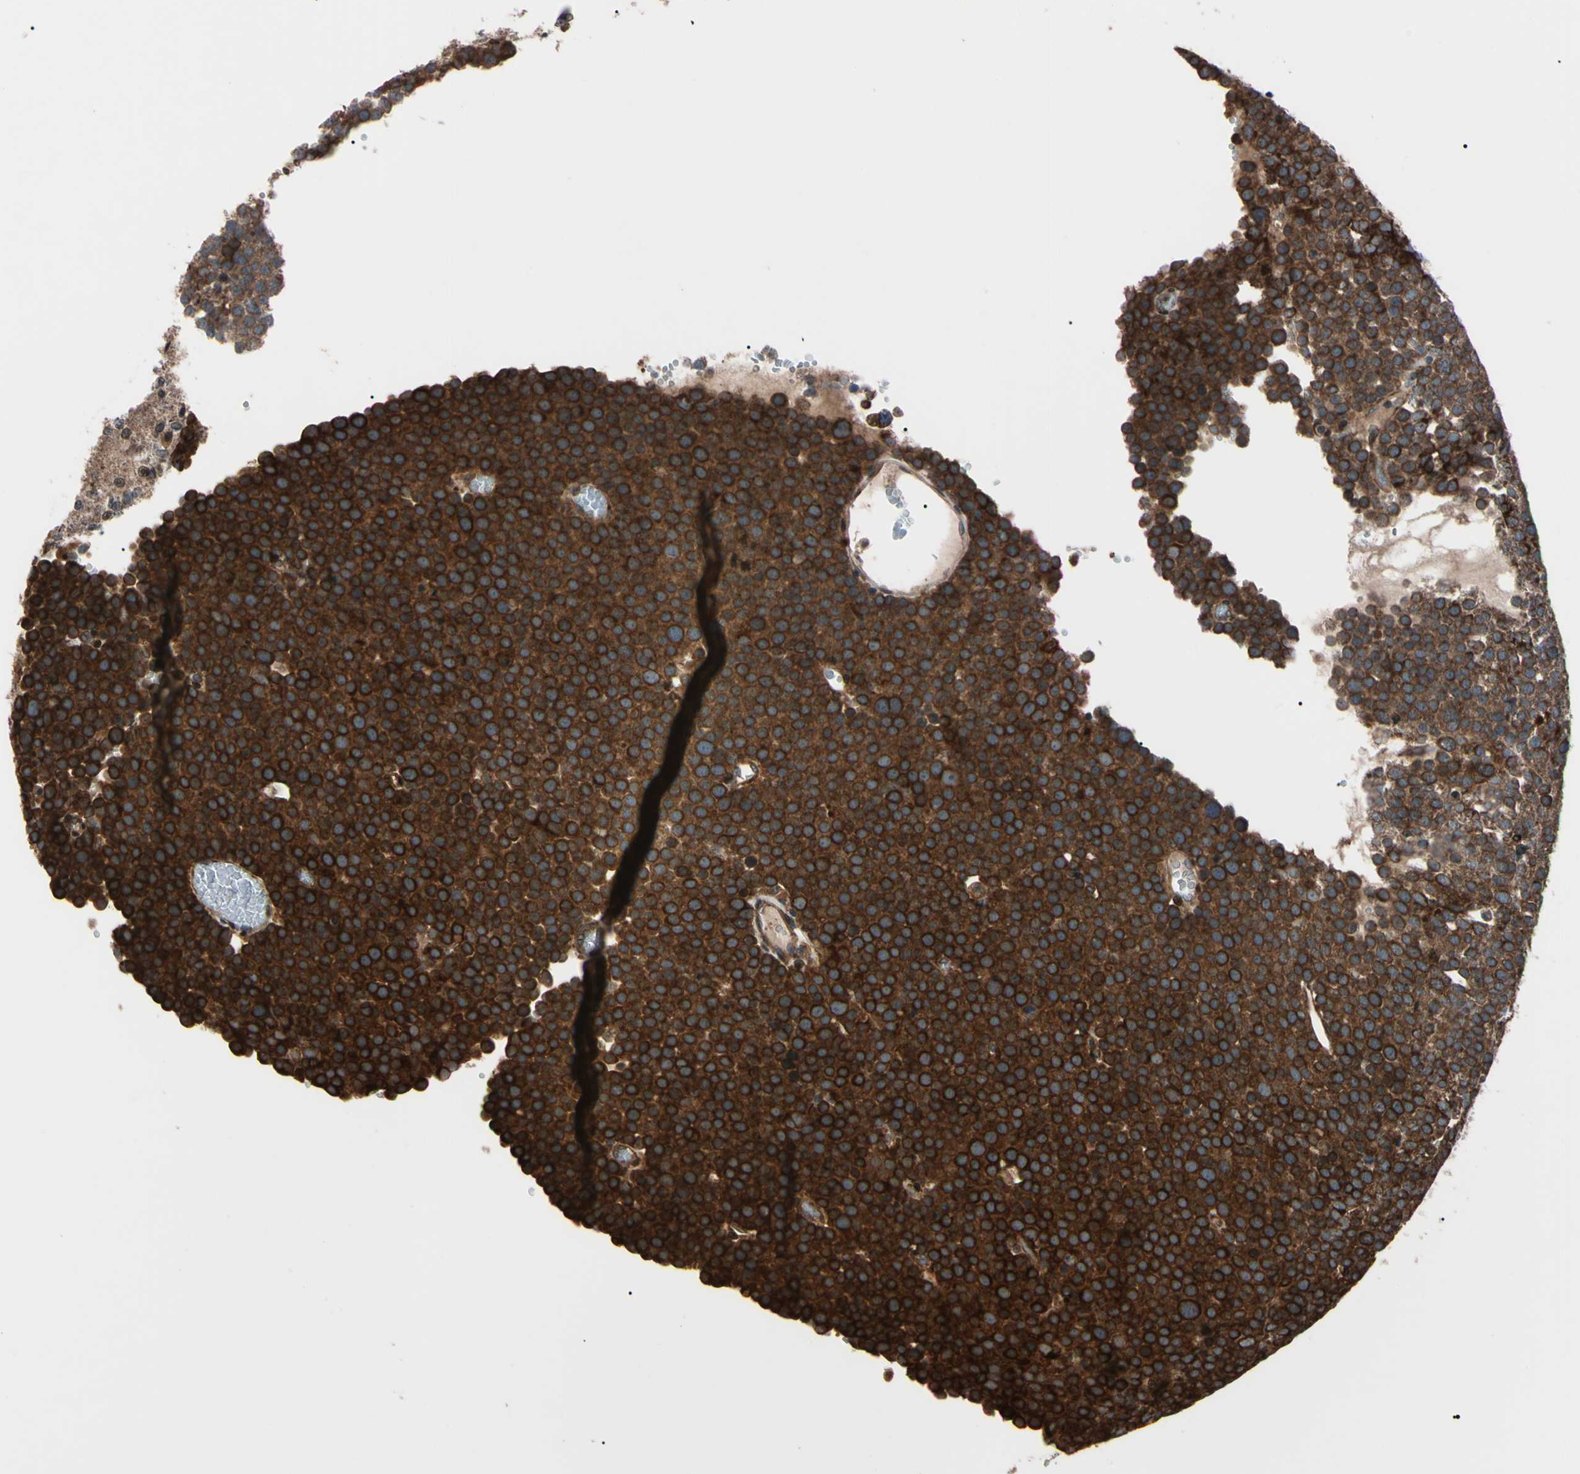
{"staining": {"intensity": "strong", "quantity": ">75%", "location": "cytoplasmic/membranous"}, "tissue": "testis cancer", "cell_type": "Tumor cells", "image_type": "cancer", "snomed": [{"axis": "morphology", "description": "Seminoma, NOS"}, {"axis": "topography", "description": "Testis"}], "caption": "IHC photomicrograph of human seminoma (testis) stained for a protein (brown), which shows high levels of strong cytoplasmic/membranous staining in about >75% of tumor cells.", "gene": "GUCY1B1", "patient": {"sex": "male", "age": 71}}